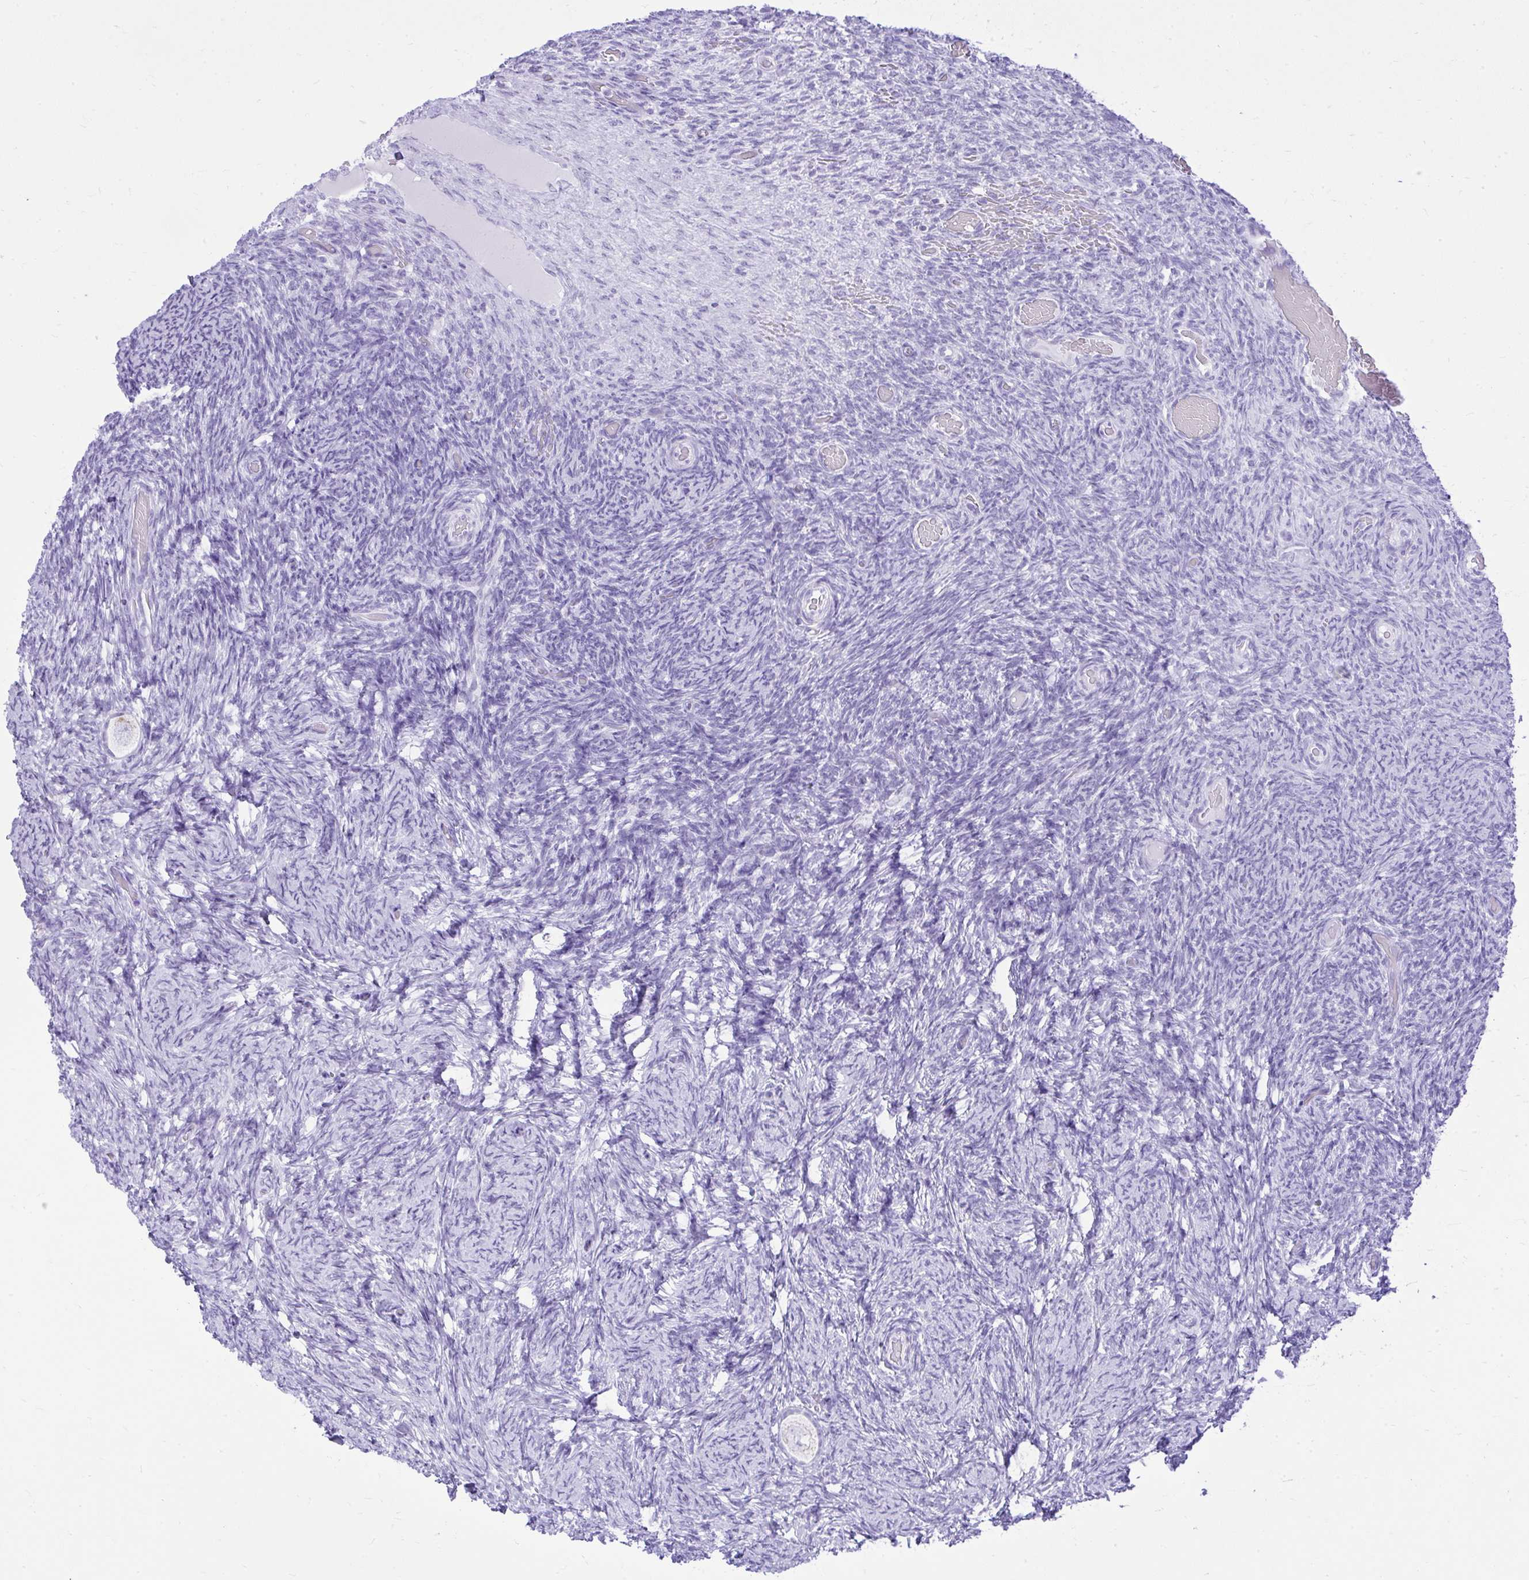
{"staining": {"intensity": "negative", "quantity": "none", "location": "none"}, "tissue": "ovary", "cell_type": "Follicle cells", "image_type": "normal", "snomed": [{"axis": "morphology", "description": "Normal tissue, NOS"}, {"axis": "topography", "description": "Ovary"}], "caption": "This is an immunohistochemistry micrograph of normal human ovary. There is no positivity in follicle cells.", "gene": "RALYL", "patient": {"sex": "female", "age": 34}}